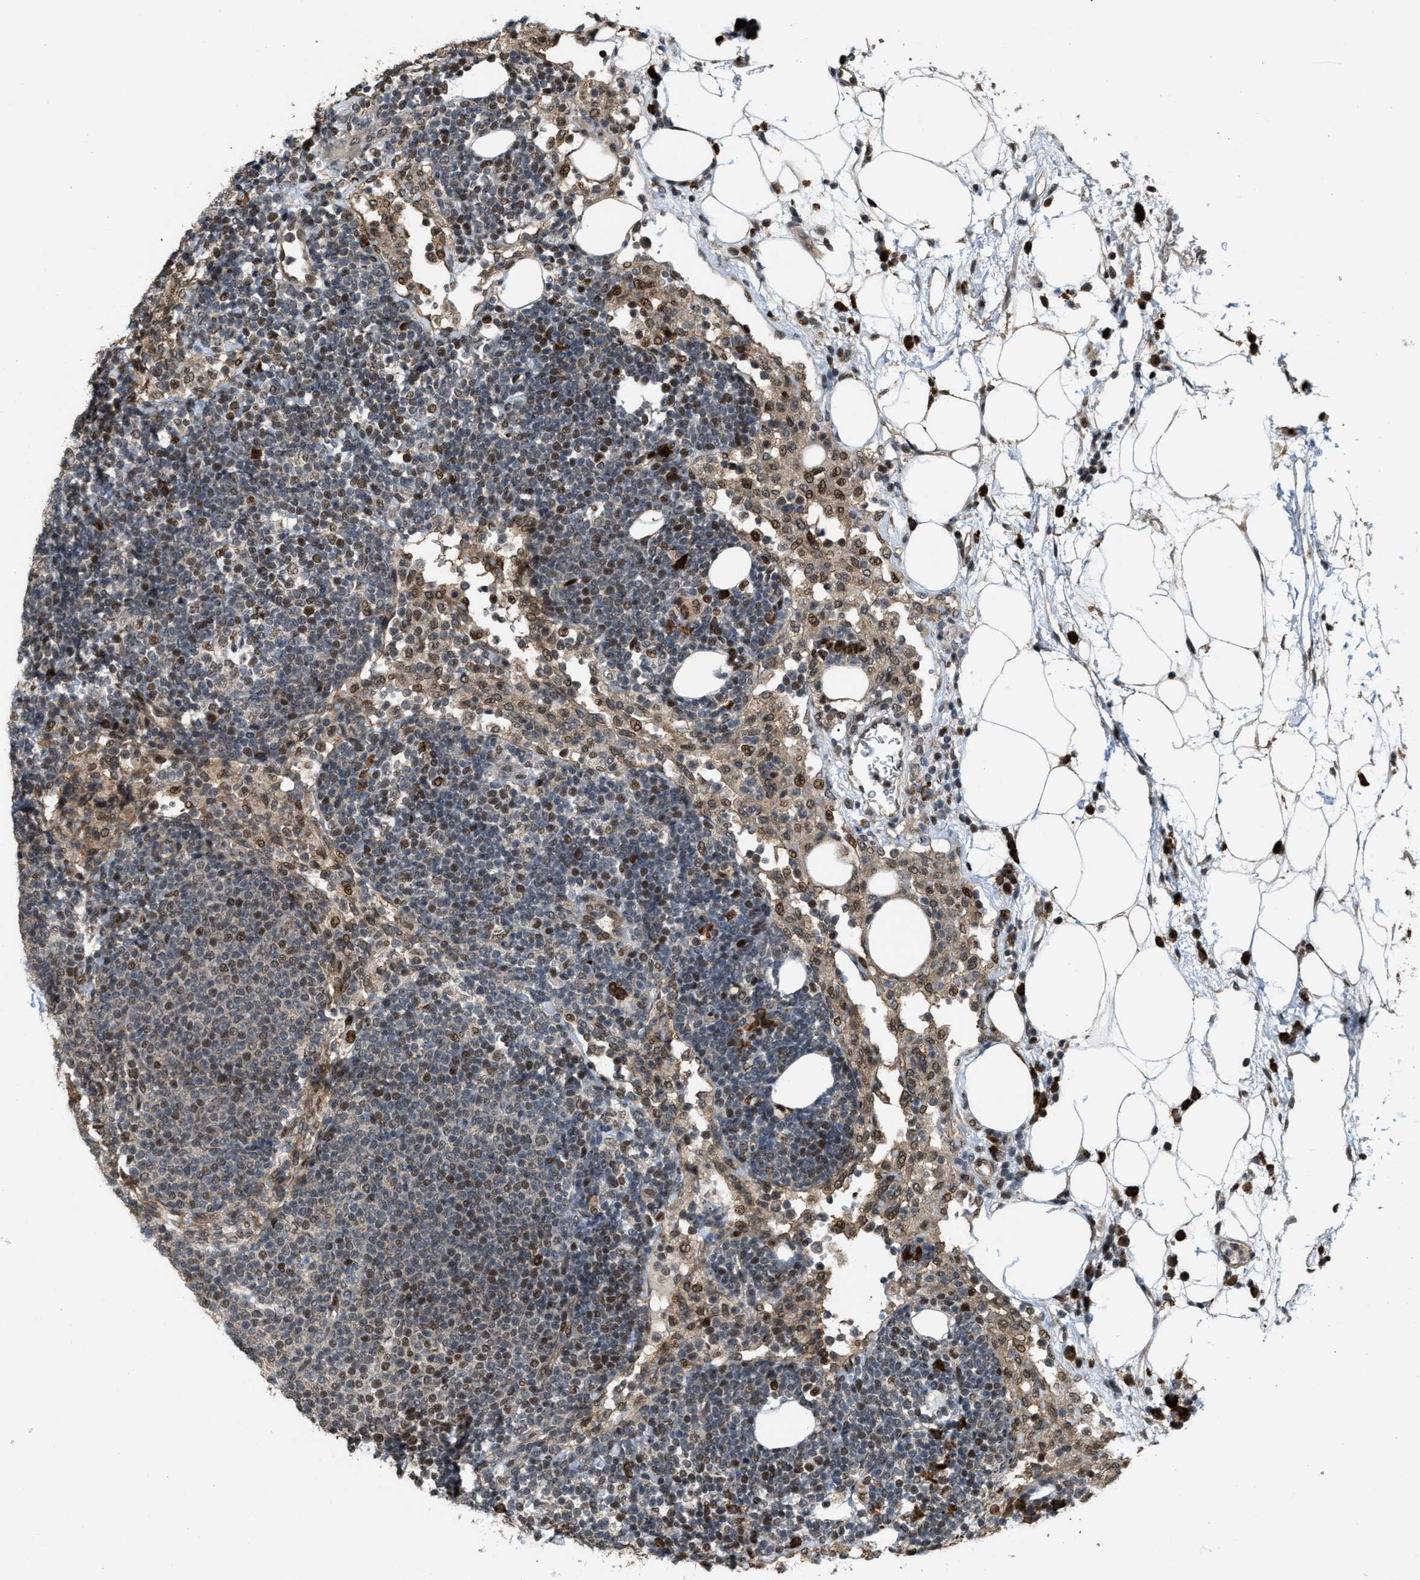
{"staining": {"intensity": "moderate", "quantity": "25%-75%", "location": "nuclear"}, "tissue": "lymph node", "cell_type": "Germinal center cells", "image_type": "normal", "snomed": [{"axis": "morphology", "description": "Normal tissue, NOS"}, {"axis": "morphology", "description": "Carcinoid, malignant, NOS"}, {"axis": "topography", "description": "Lymph node"}], "caption": "Unremarkable lymph node exhibits moderate nuclear staining in approximately 25%-75% of germinal center cells.", "gene": "SERTAD2", "patient": {"sex": "male", "age": 47}}